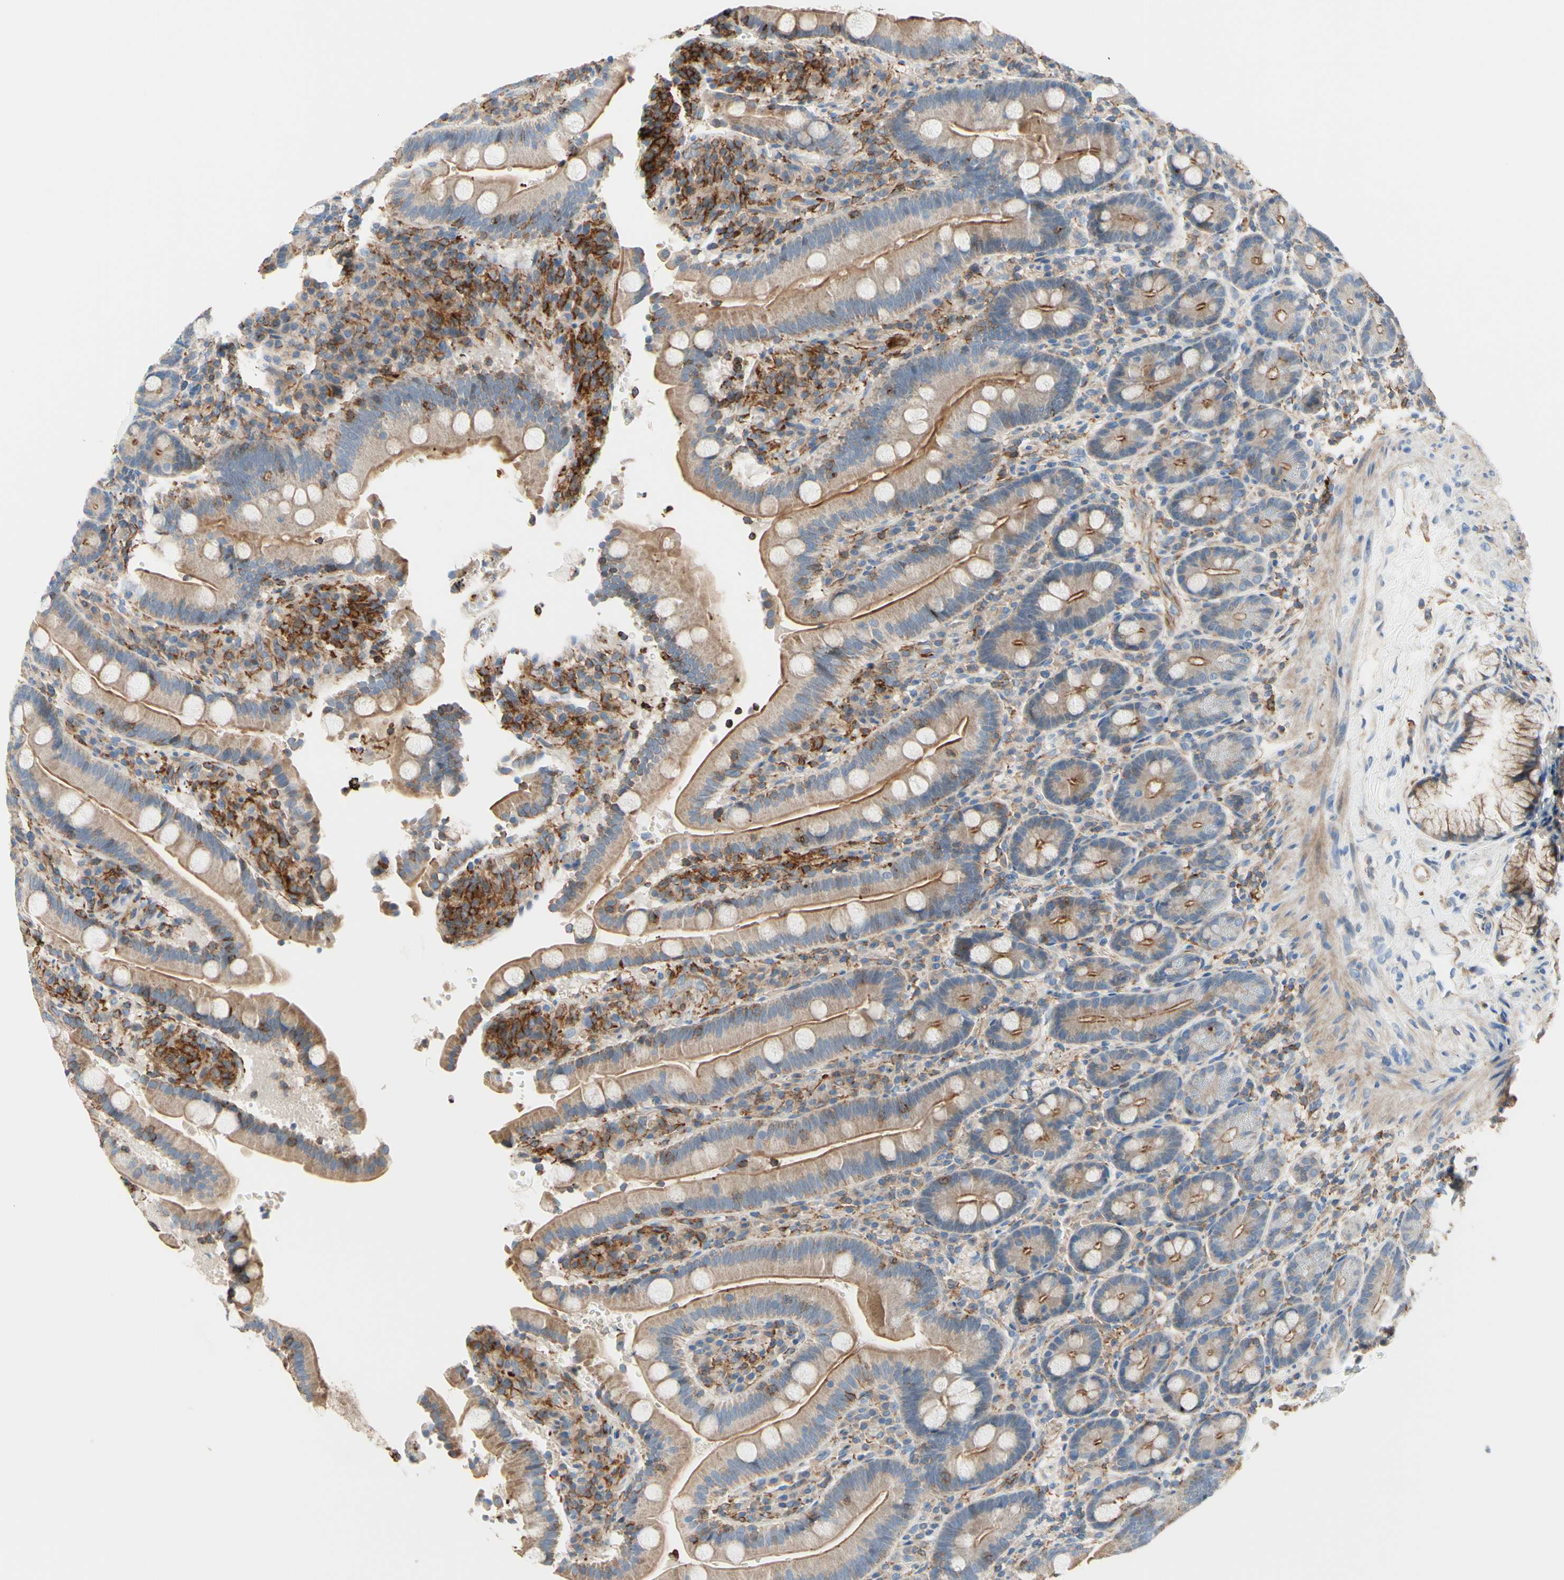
{"staining": {"intensity": "moderate", "quantity": "25%-75%", "location": "cytoplasmic/membranous"}, "tissue": "duodenum", "cell_type": "Glandular cells", "image_type": "normal", "snomed": [{"axis": "morphology", "description": "Normal tissue, NOS"}, {"axis": "topography", "description": "Small intestine, NOS"}], "caption": "The immunohistochemical stain shows moderate cytoplasmic/membranous expression in glandular cells of normal duodenum. (DAB (3,3'-diaminobenzidine) = brown stain, brightfield microscopy at high magnification).", "gene": "SEMA4C", "patient": {"sex": "female", "age": 71}}